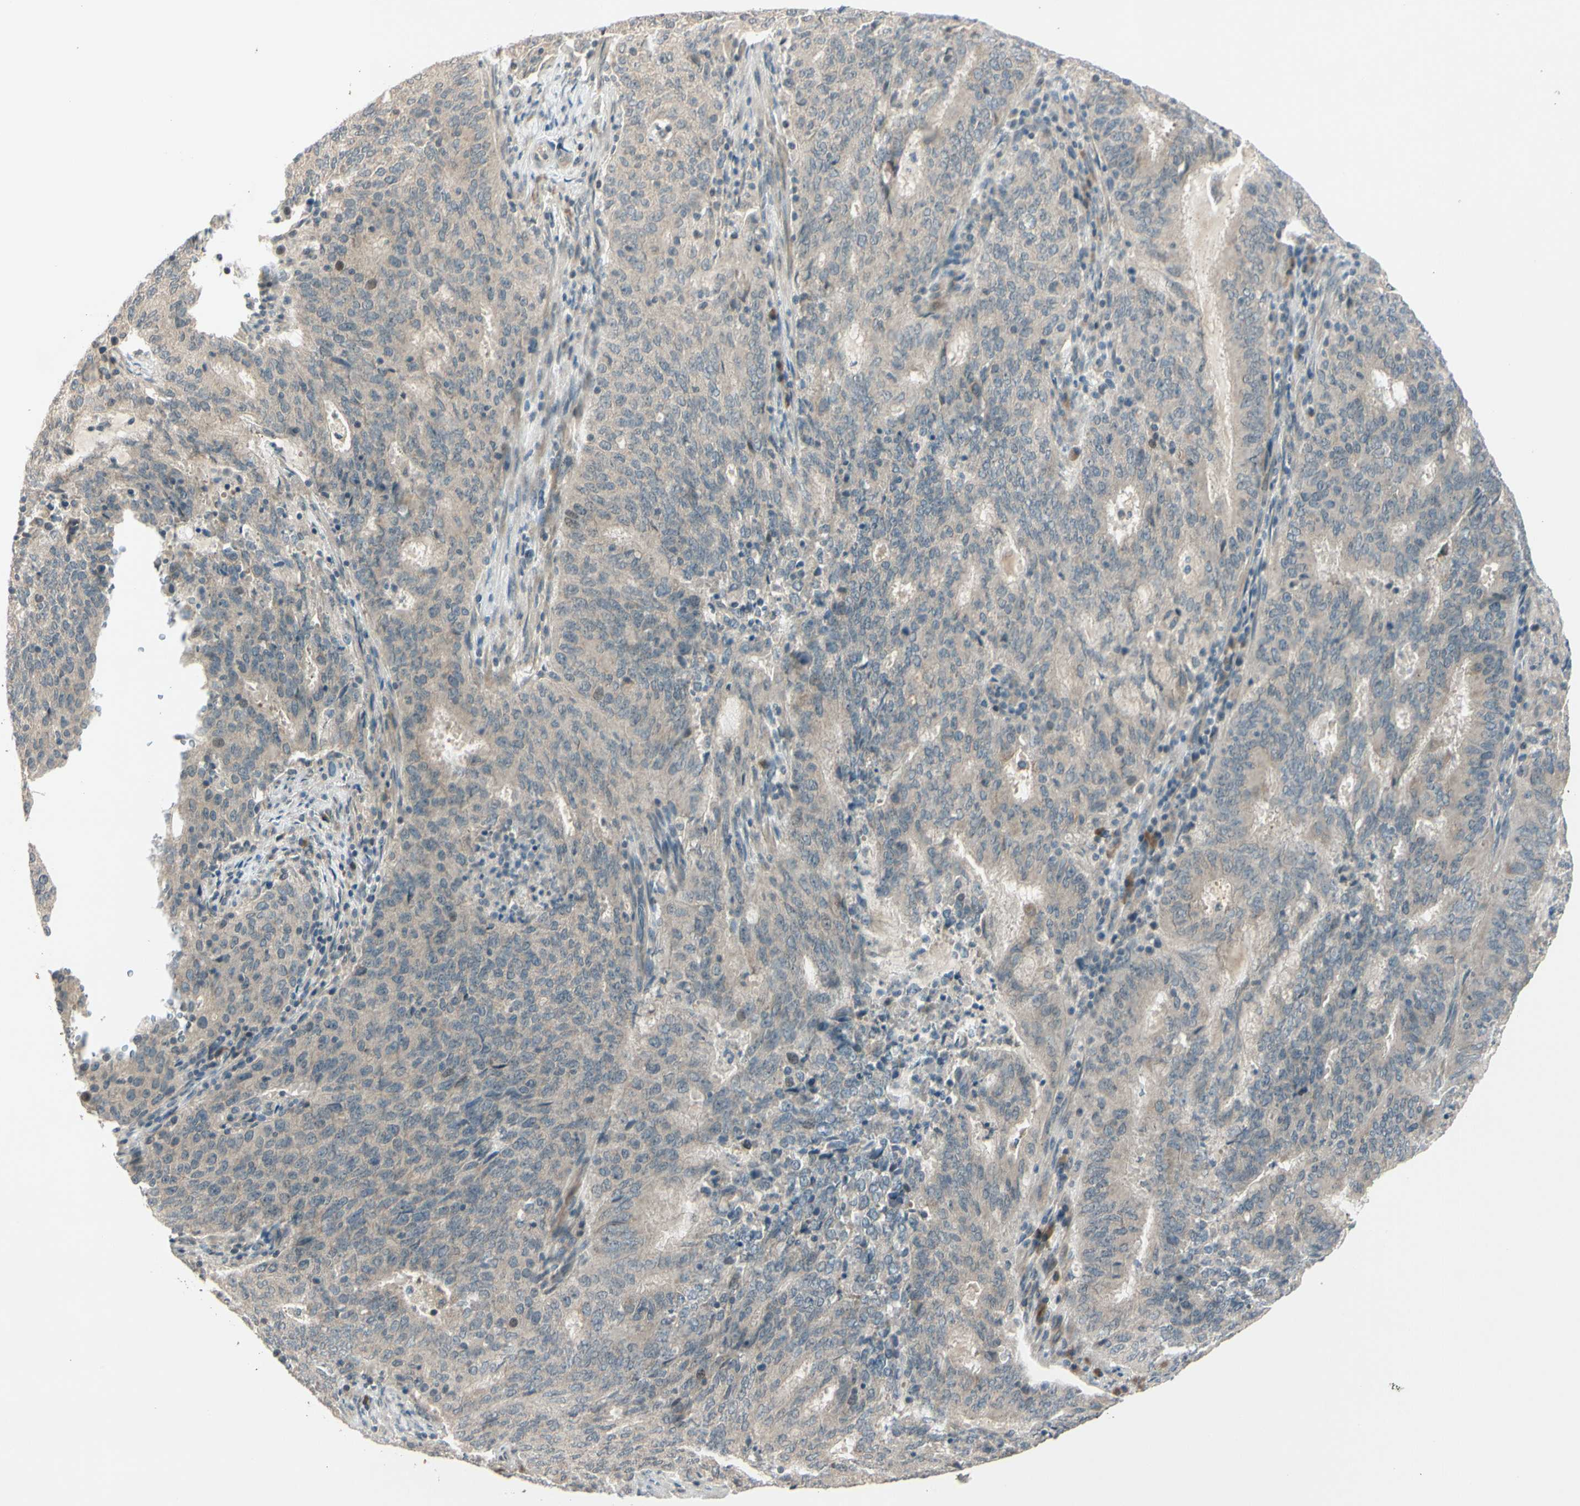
{"staining": {"intensity": "weak", "quantity": ">75%", "location": "cytoplasmic/membranous"}, "tissue": "cervical cancer", "cell_type": "Tumor cells", "image_type": "cancer", "snomed": [{"axis": "morphology", "description": "Adenocarcinoma, NOS"}, {"axis": "topography", "description": "Cervix"}], "caption": "Brown immunohistochemical staining in cervical cancer (adenocarcinoma) shows weak cytoplasmic/membranous staining in about >75% of tumor cells.", "gene": "FGF10", "patient": {"sex": "female", "age": 44}}